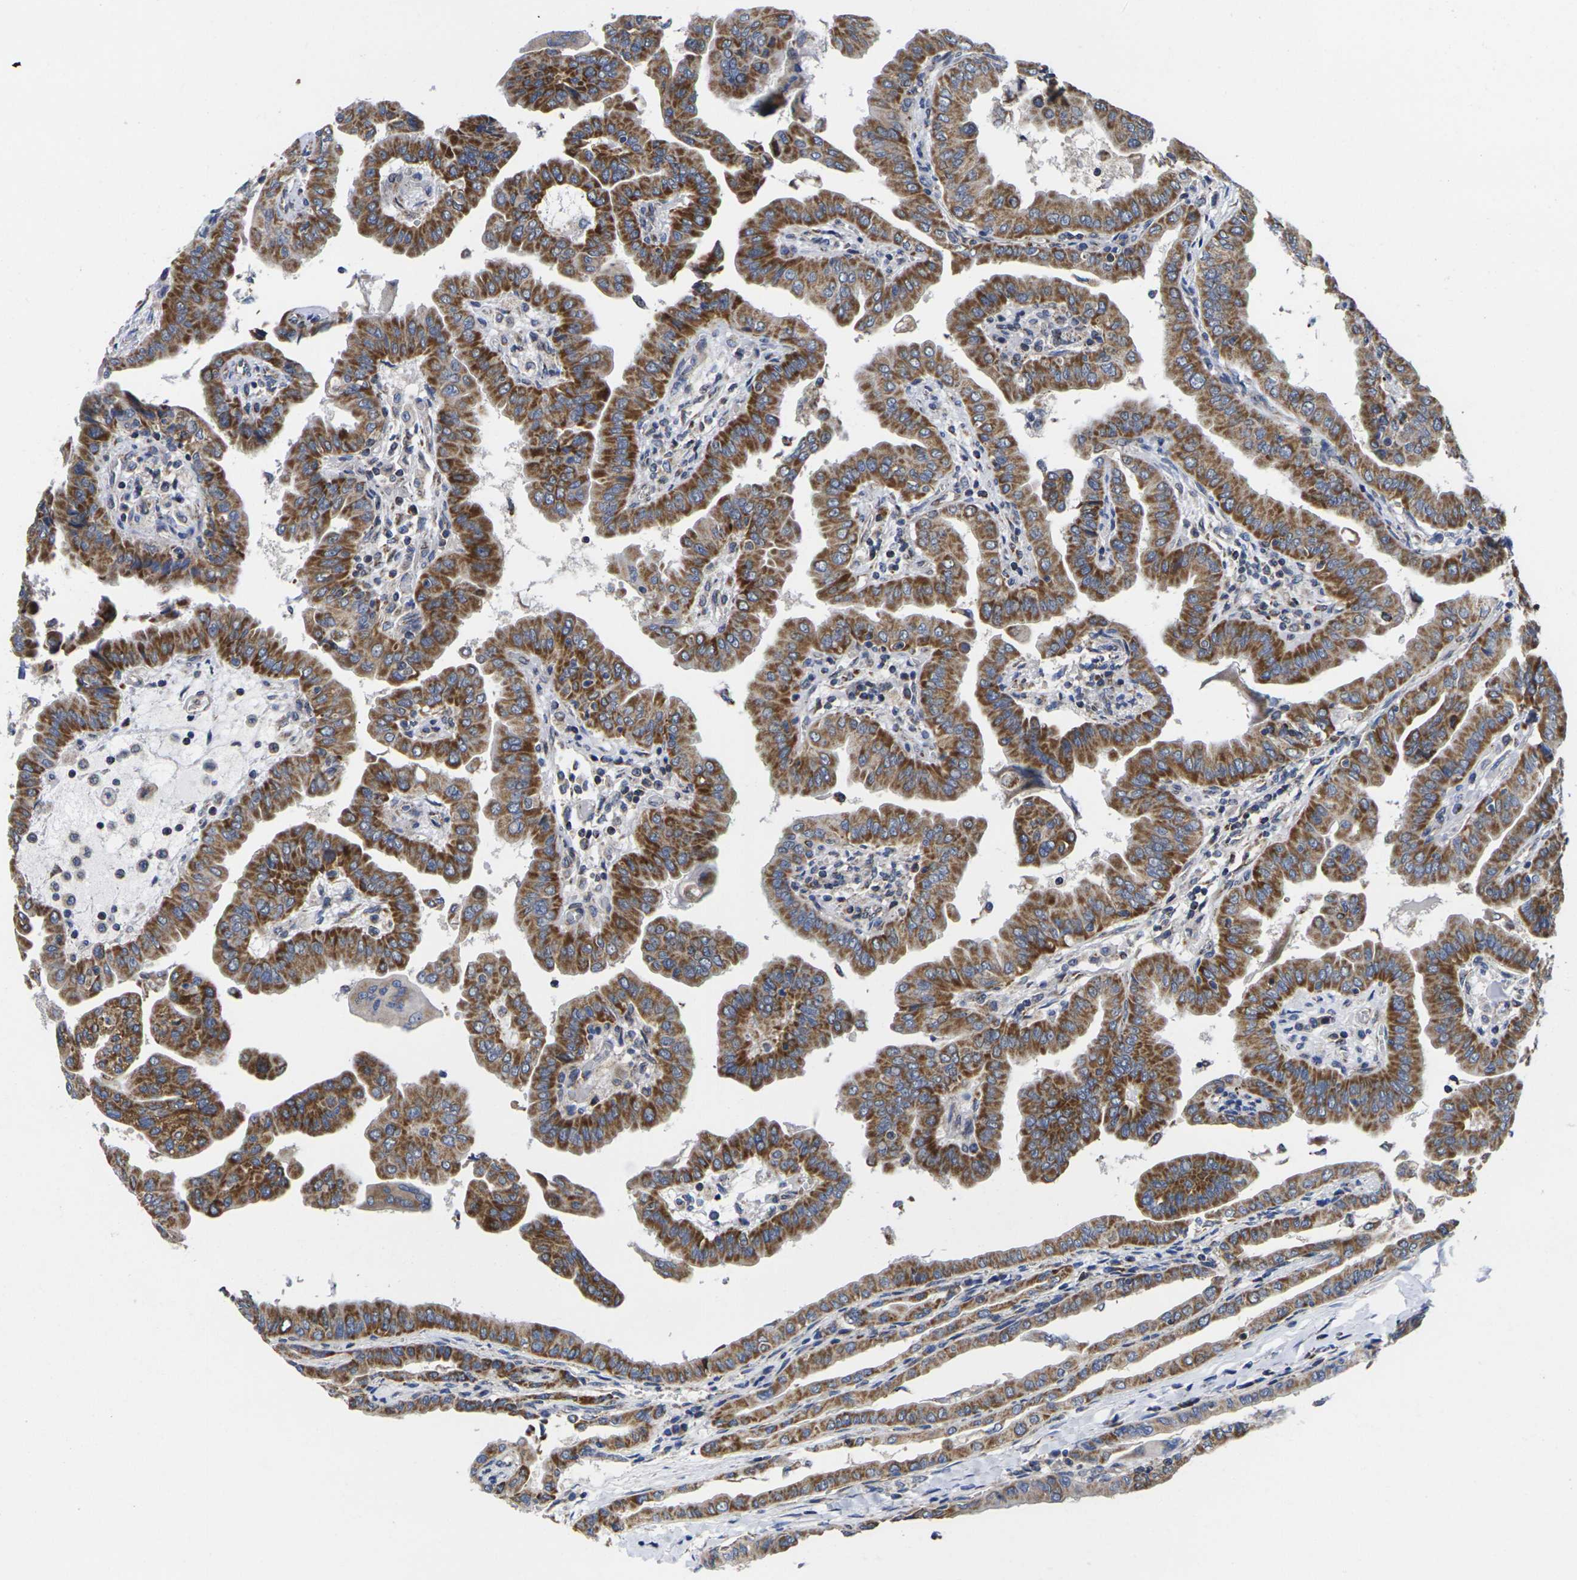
{"staining": {"intensity": "strong", "quantity": ">75%", "location": "cytoplasmic/membranous"}, "tissue": "thyroid cancer", "cell_type": "Tumor cells", "image_type": "cancer", "snomed": [{"axis": "morphology", "description": "Papillary adenocarcinoma, NOS"}, {"axis": "topography", "description": "Thyroid gland"}], "caption": "Thyroid cancer (papillary adenocarcinoma) stained with DAB immunohistochemistry (IHC) shows high levels of strong cytoplasmic/membranous staining in about >75% of tumor cells.", "gene": "P2RY11", "patient": {"sex": "male", "age": 33}}